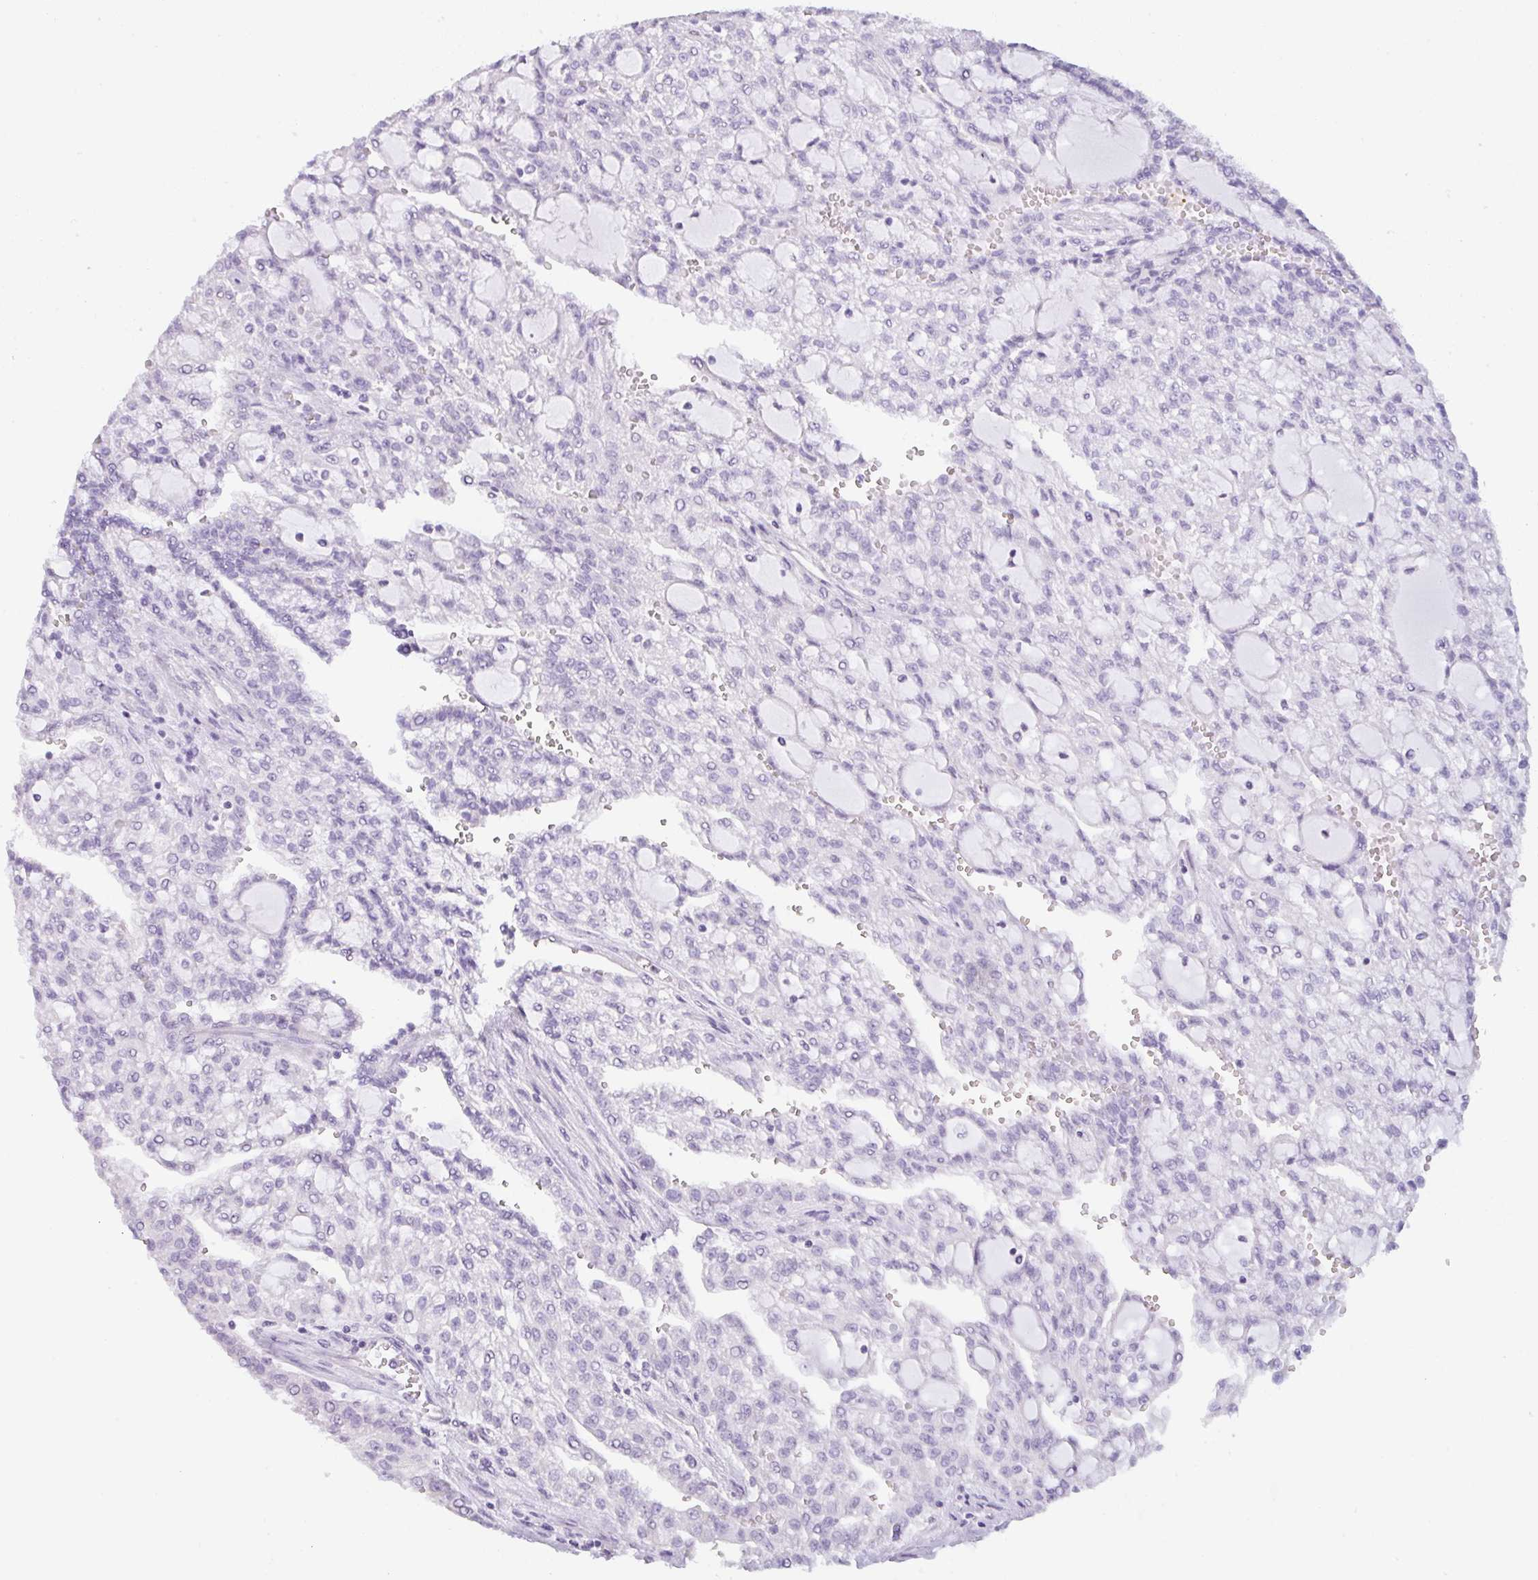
{"staining": {"intensity": "negative", "quantity": "none", "location": "none"}, "tissue": "renal cancer", "cell_type": "Tumor cells", "image_type": "cancer", "snomed": [{"axis": "morphology", "description": "Adenocarcinoma, NOS"}, {"axis": "topography", "description": "Kidney"}], "caption": "Tumor cells show no significant expression in adenocarcinoma (renal).", "gene": "LPAR4", "patient": {"sex": "male", "age": 63}}